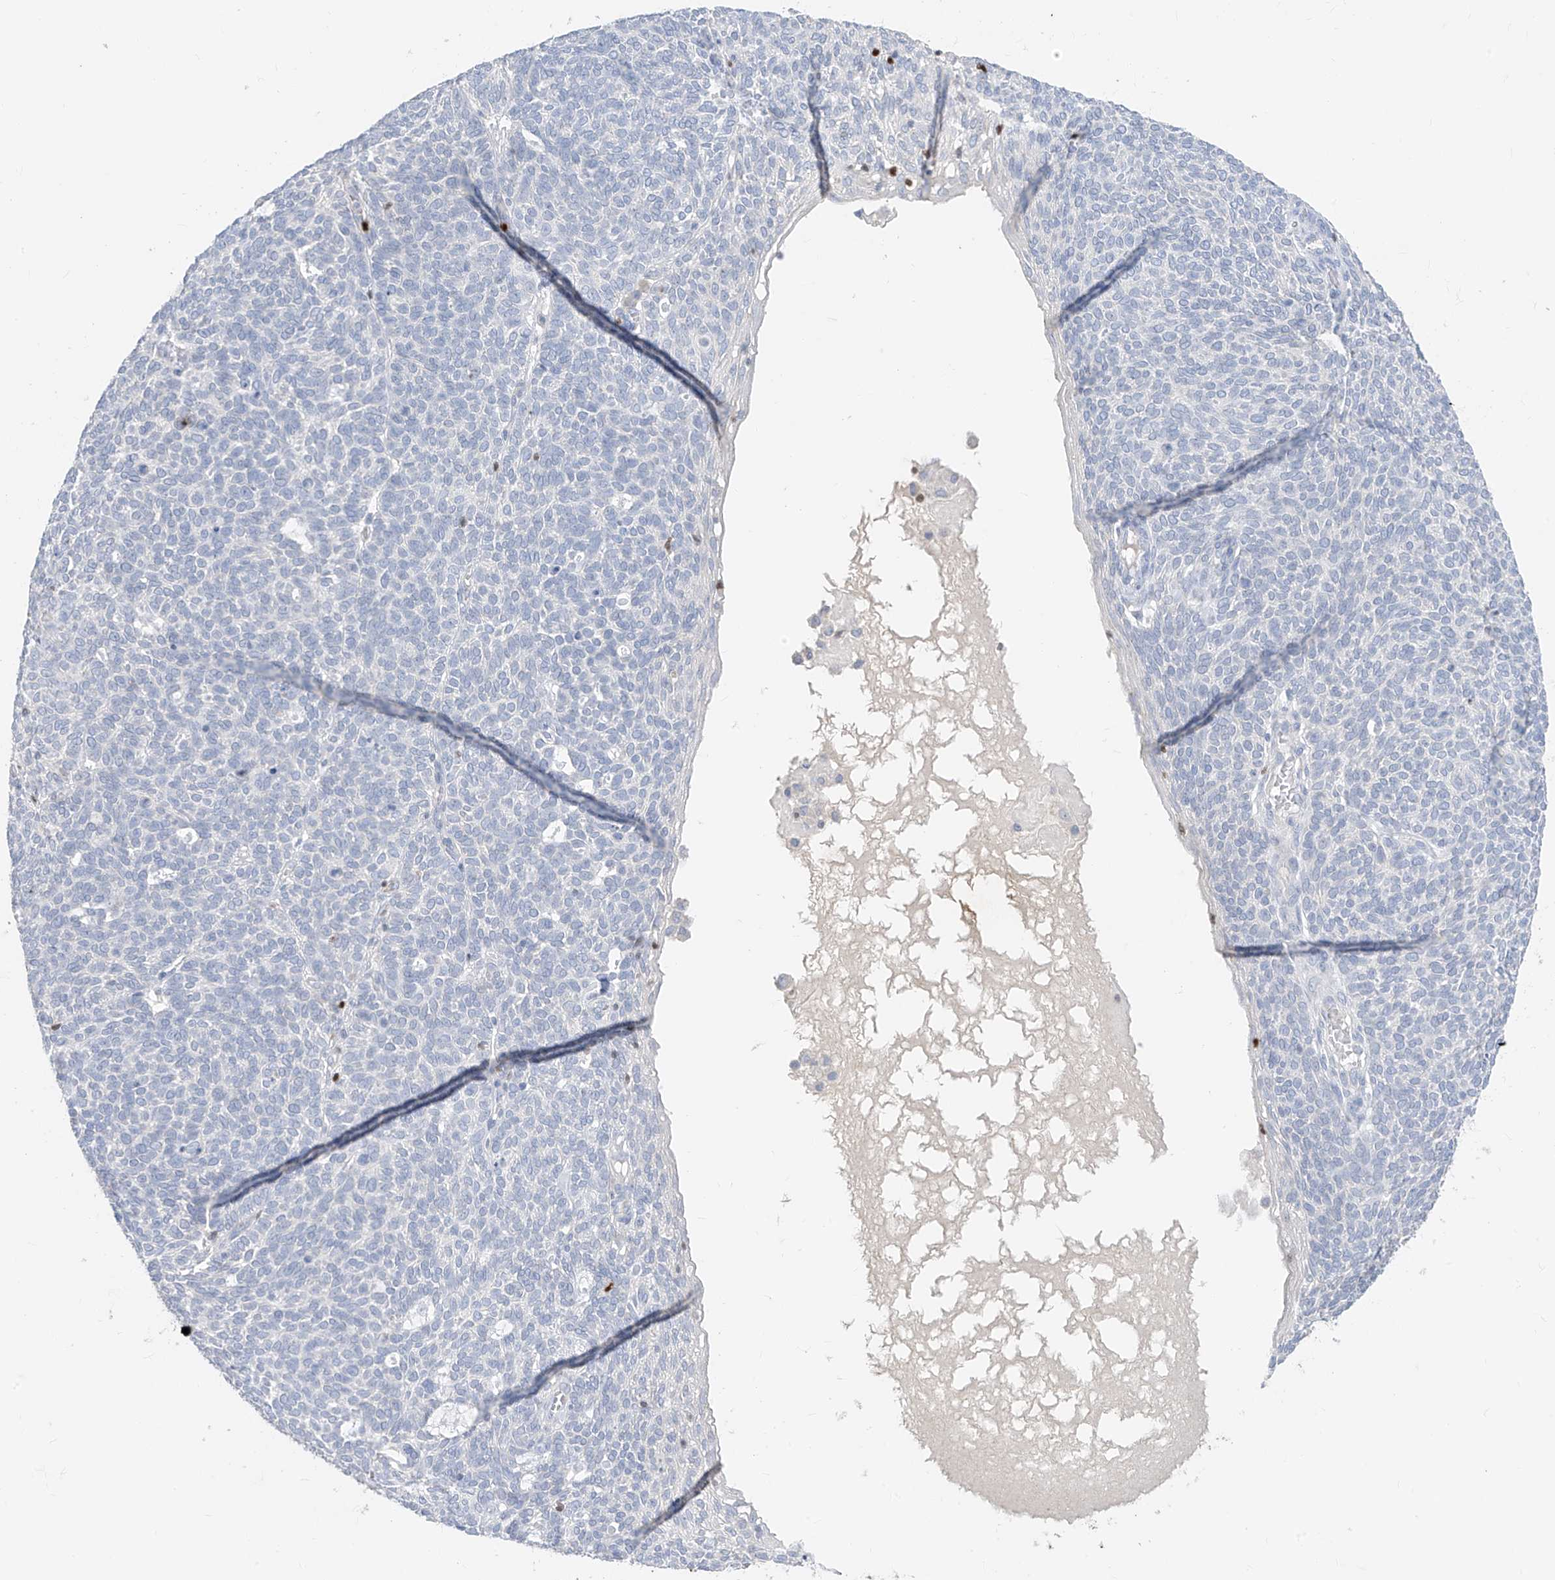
{"staining": {"intensity": "negative", "quantity": "none", "location": "none"}, "tissue": "skin cancer", "cell_type": "Tumor cells", "image_type": "cancer", "snomed": [{"axis": "morphology", "description": "Squamous cell carcinoma, NOS"}, {"axis": "topography", "description": "Skin"}], "caption": "A photomicrograph of skin cancer (squamous cell carcinoma) stained for a protein exhibits no brown staining in tumor cells.", "gene": "TBX21", "patient": {"sex": "female", "age": 90}}